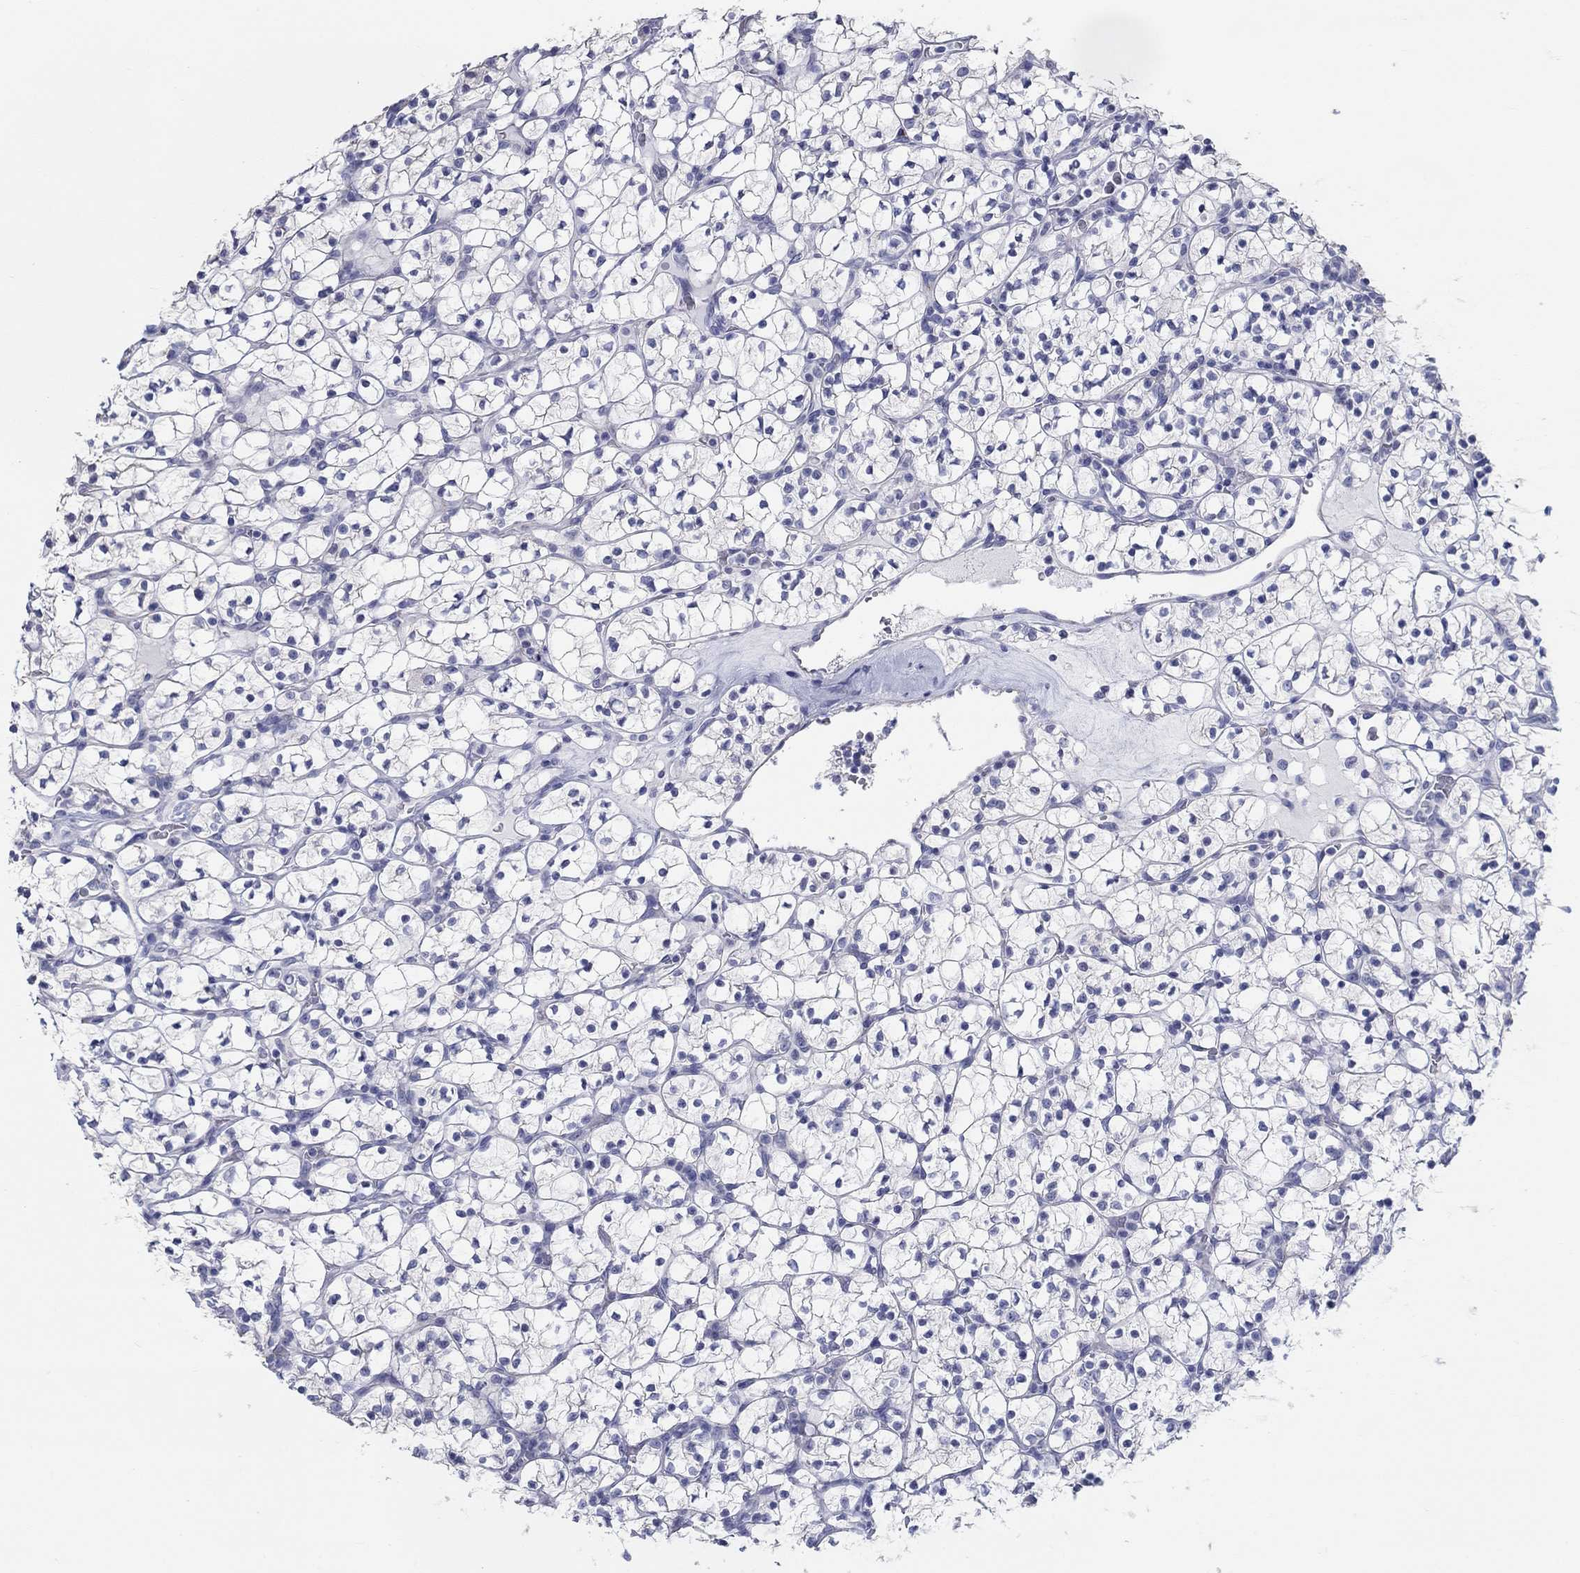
{"staining": {"intensity": "negative", "quantity": "none", "location": "none"}, "tissue": "renal cancer", "cell_type": "Tumor cells", "image_type": "cancer", "snomed": [{"axis": "morphology", "description": "Adenocarcinoma, NOS"}, {"axis": "topography", "description": "Kidney"}], "caption": "Renal adenocarcinoma was stained to show a protein in brown. There is no significant expression in tumor cells. (Immunohistochemistry, brightfield microscopy, high magnification).", "gene": "LRRC4C", "patient": {"sex": "female", "age": 89}}